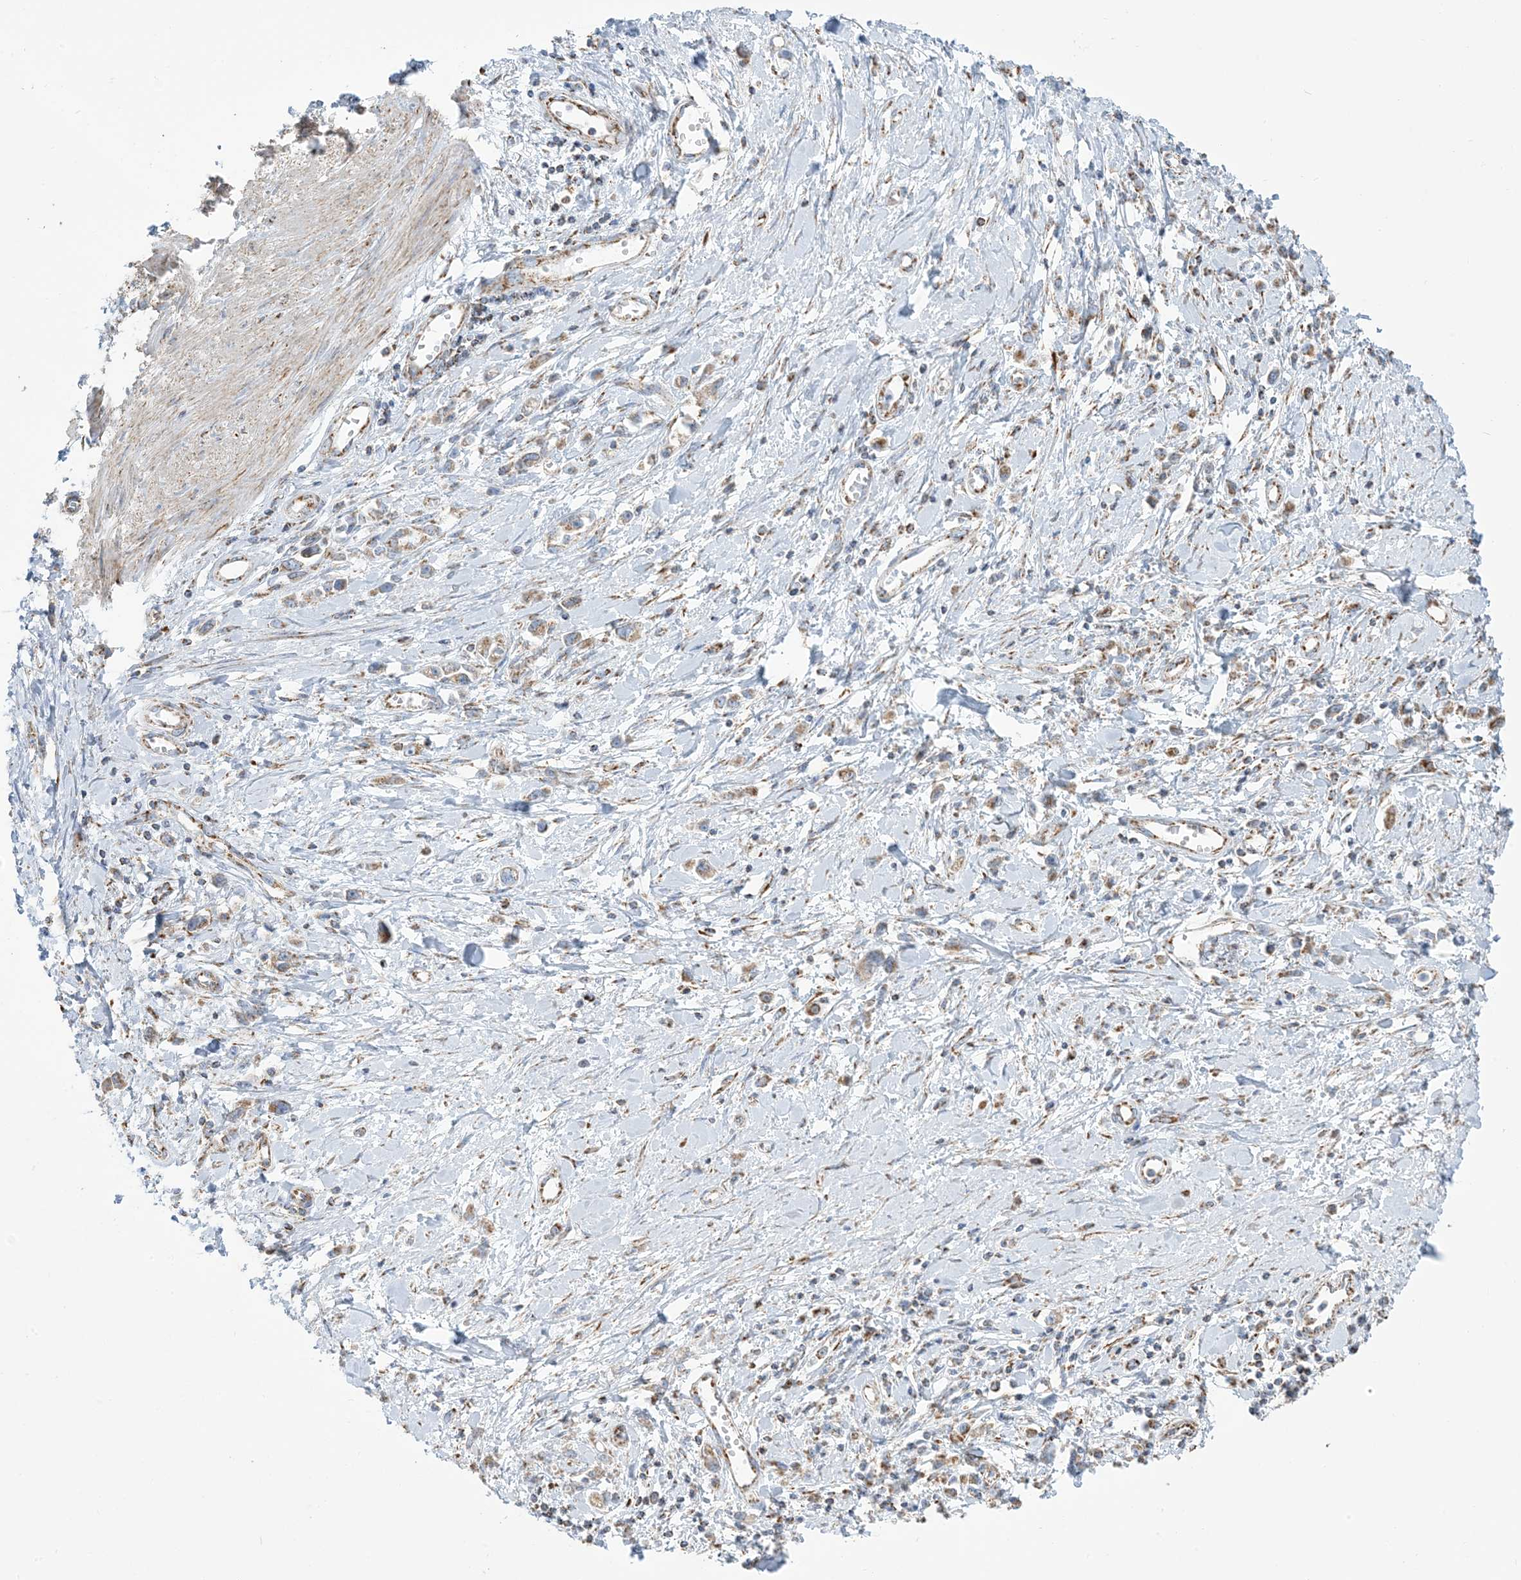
{"staining": {"intensity": "moderate", "quantity": "25%-75%", "location": "cytoplasmic/membranous"}, "tissue": "stomach cancer", "cell_type": "Tumor cells", "image_type": "cancer", "snomed": [{"axis": "morphology", "description": "Adenocarcinoma, NOS"}, {"axis": "topography", "description": "Stomach"}], "caption": "Moderate cytoplasmic/membranous protein positivity is seen in about 25%-75% of tumor cells in stomach adenocarcinoma.", "gene": "SAMM50", "patient": {"sex": "female", "age": 76}}